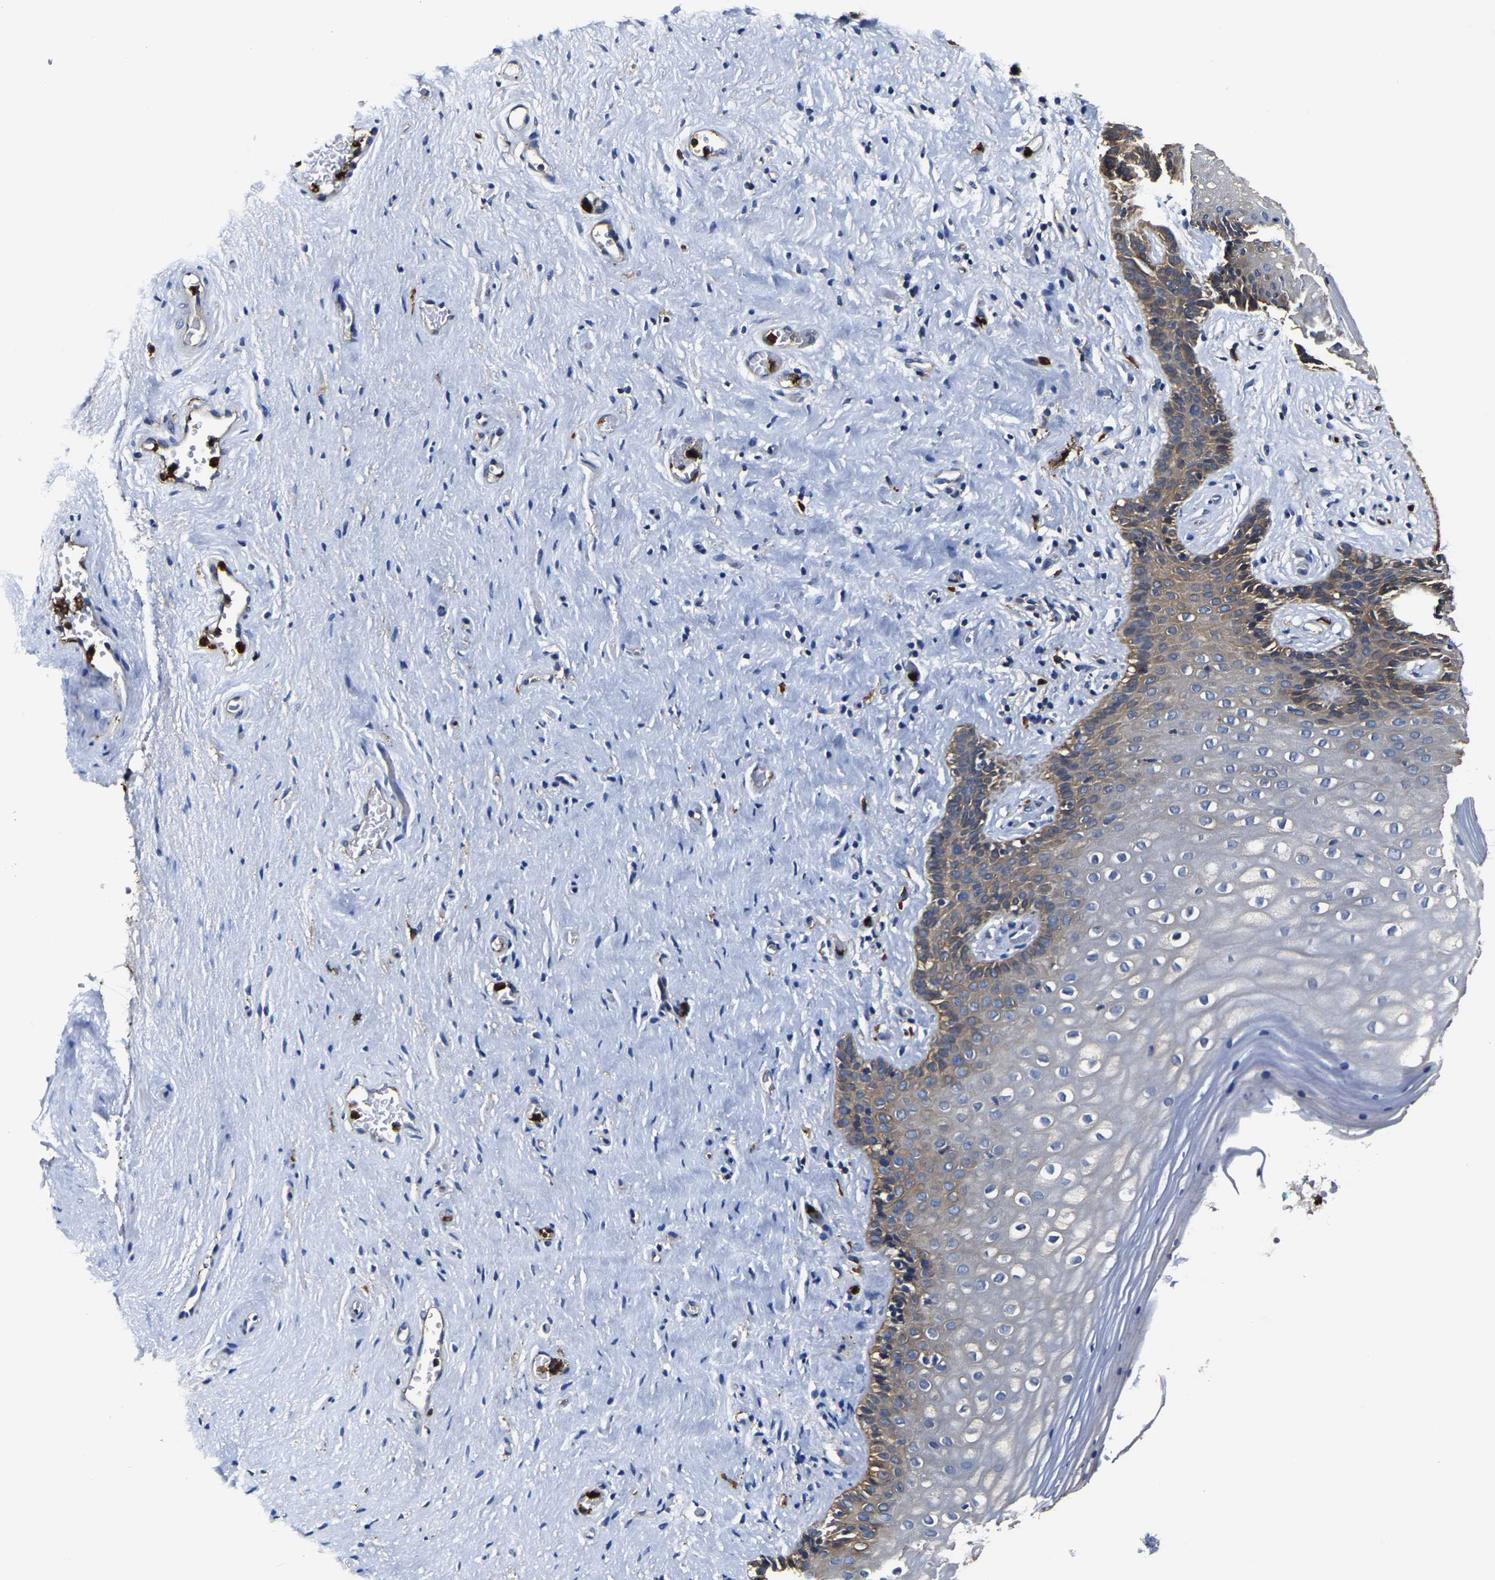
{"staining": {"intensity": "weak", "quantity": "25%-75%", "location": "cytoplasmic/membranous"}, "tissue": "vagina", "cell_type": "Squamous epithelial cells", "image_type": "normal", "snomed": [{"axis": "morphology", "description": "Normal tissue, NOS"}, {"axis": "topography", "description": "Vagina"}], "caption": "High-power microscopy captured an IHC image of normal vagina, revealing weak cytoplasmic/membranous positivity in about 25%-75% of squamous epithelial cells.", "gene": "TRAF6", "patient": {"sex": "female", "age": 44}}